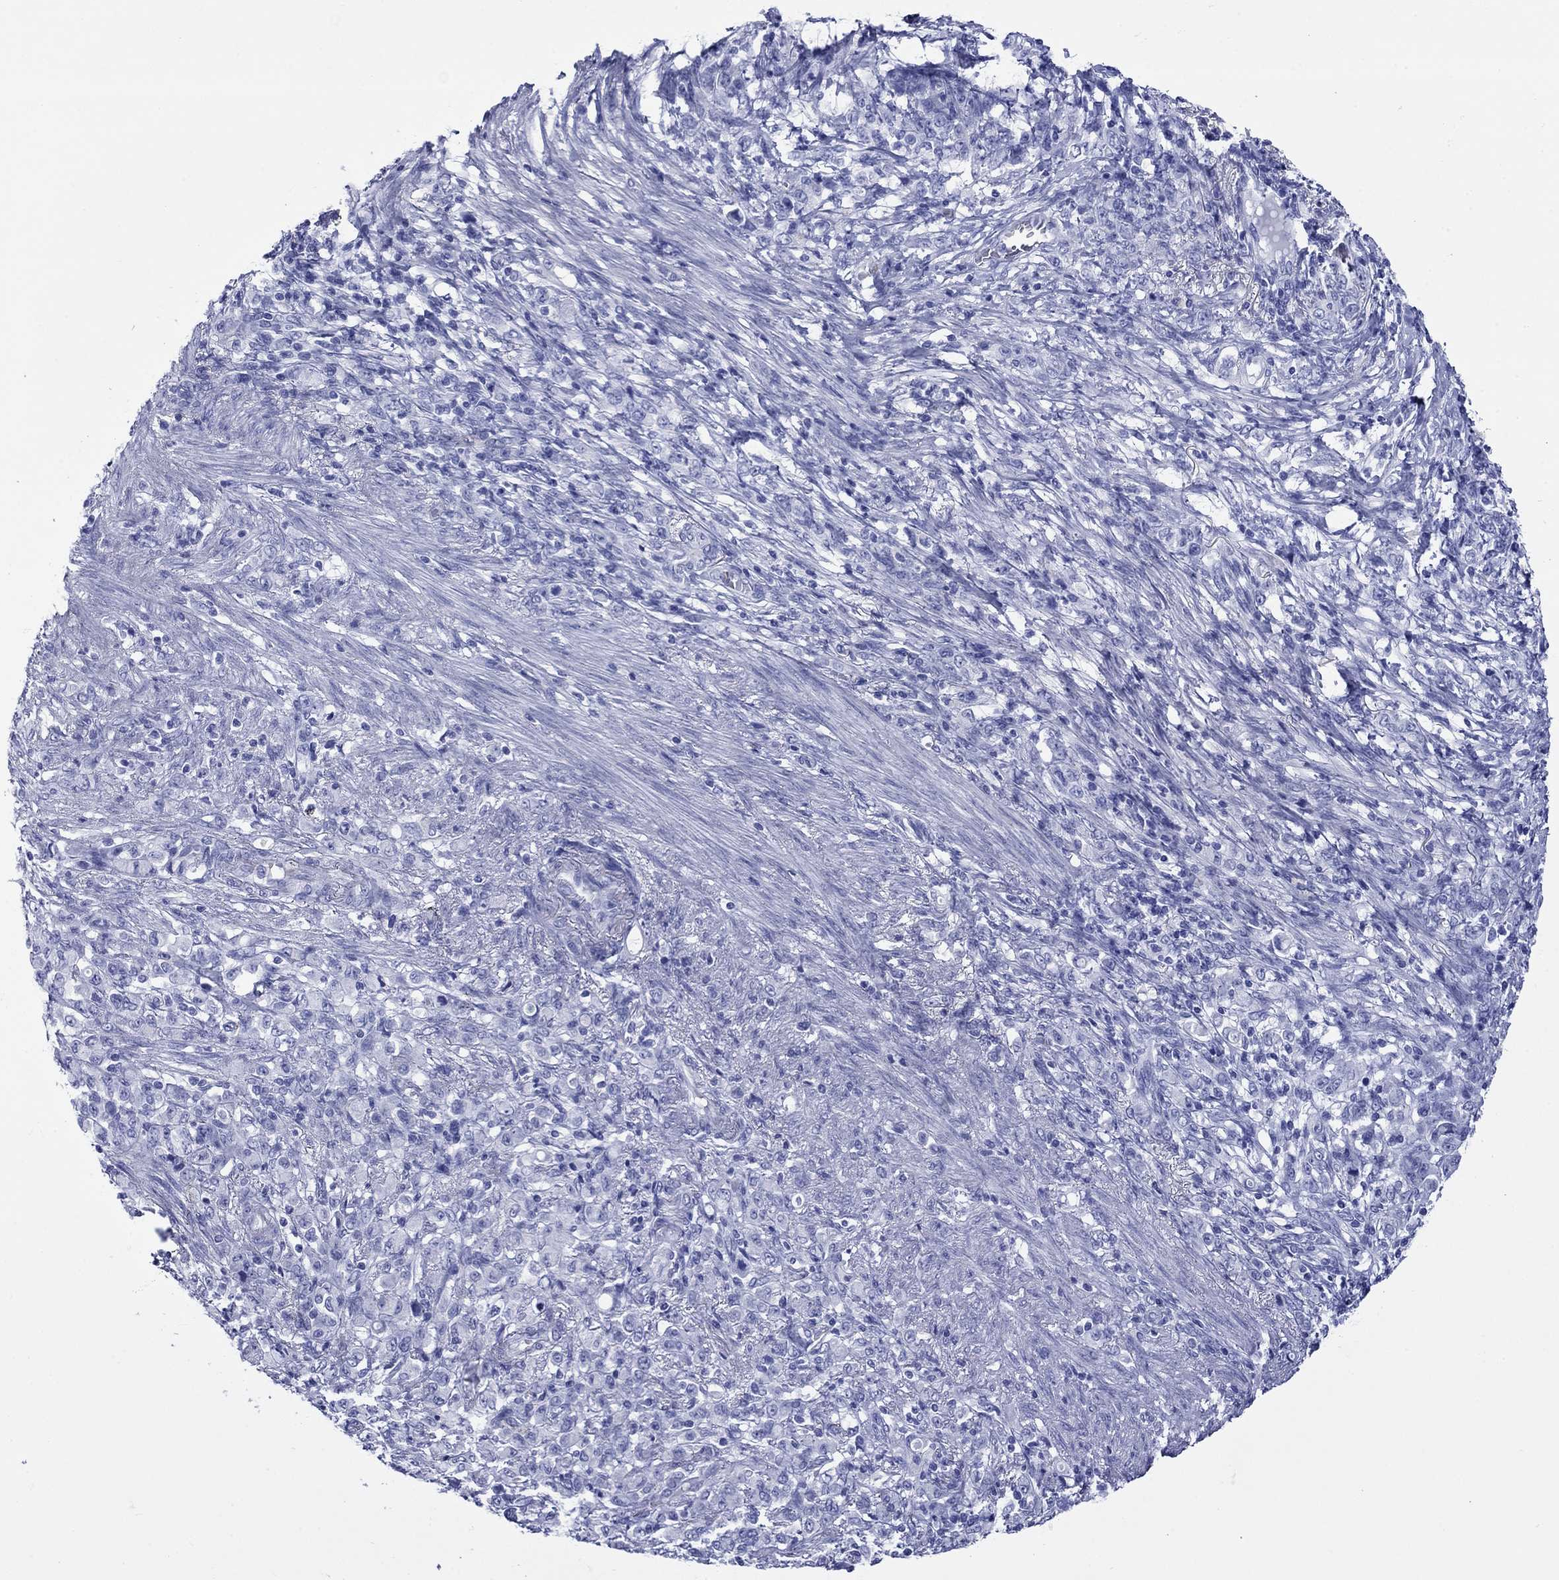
{"staining": {"intensity": "negative", "quantity": "none", "location": "none"}, "tissue": "stomach cancer", "cell_type": "Tumor cells", "image_type": "cancer", "snomed": [{"axis": "morphology", "description": "Normal tissue, NOS"}, {"axis": "morphology", "description": "Adenocarcinoma, NOS"}, {"axis": "topography", "description": "Stomach"}], "caption": "There is no significant staining in tumor cells of adenocarcinoma (stomach).", "gene": "ROM1", "patient": {"sex": "female", "age": 79}}